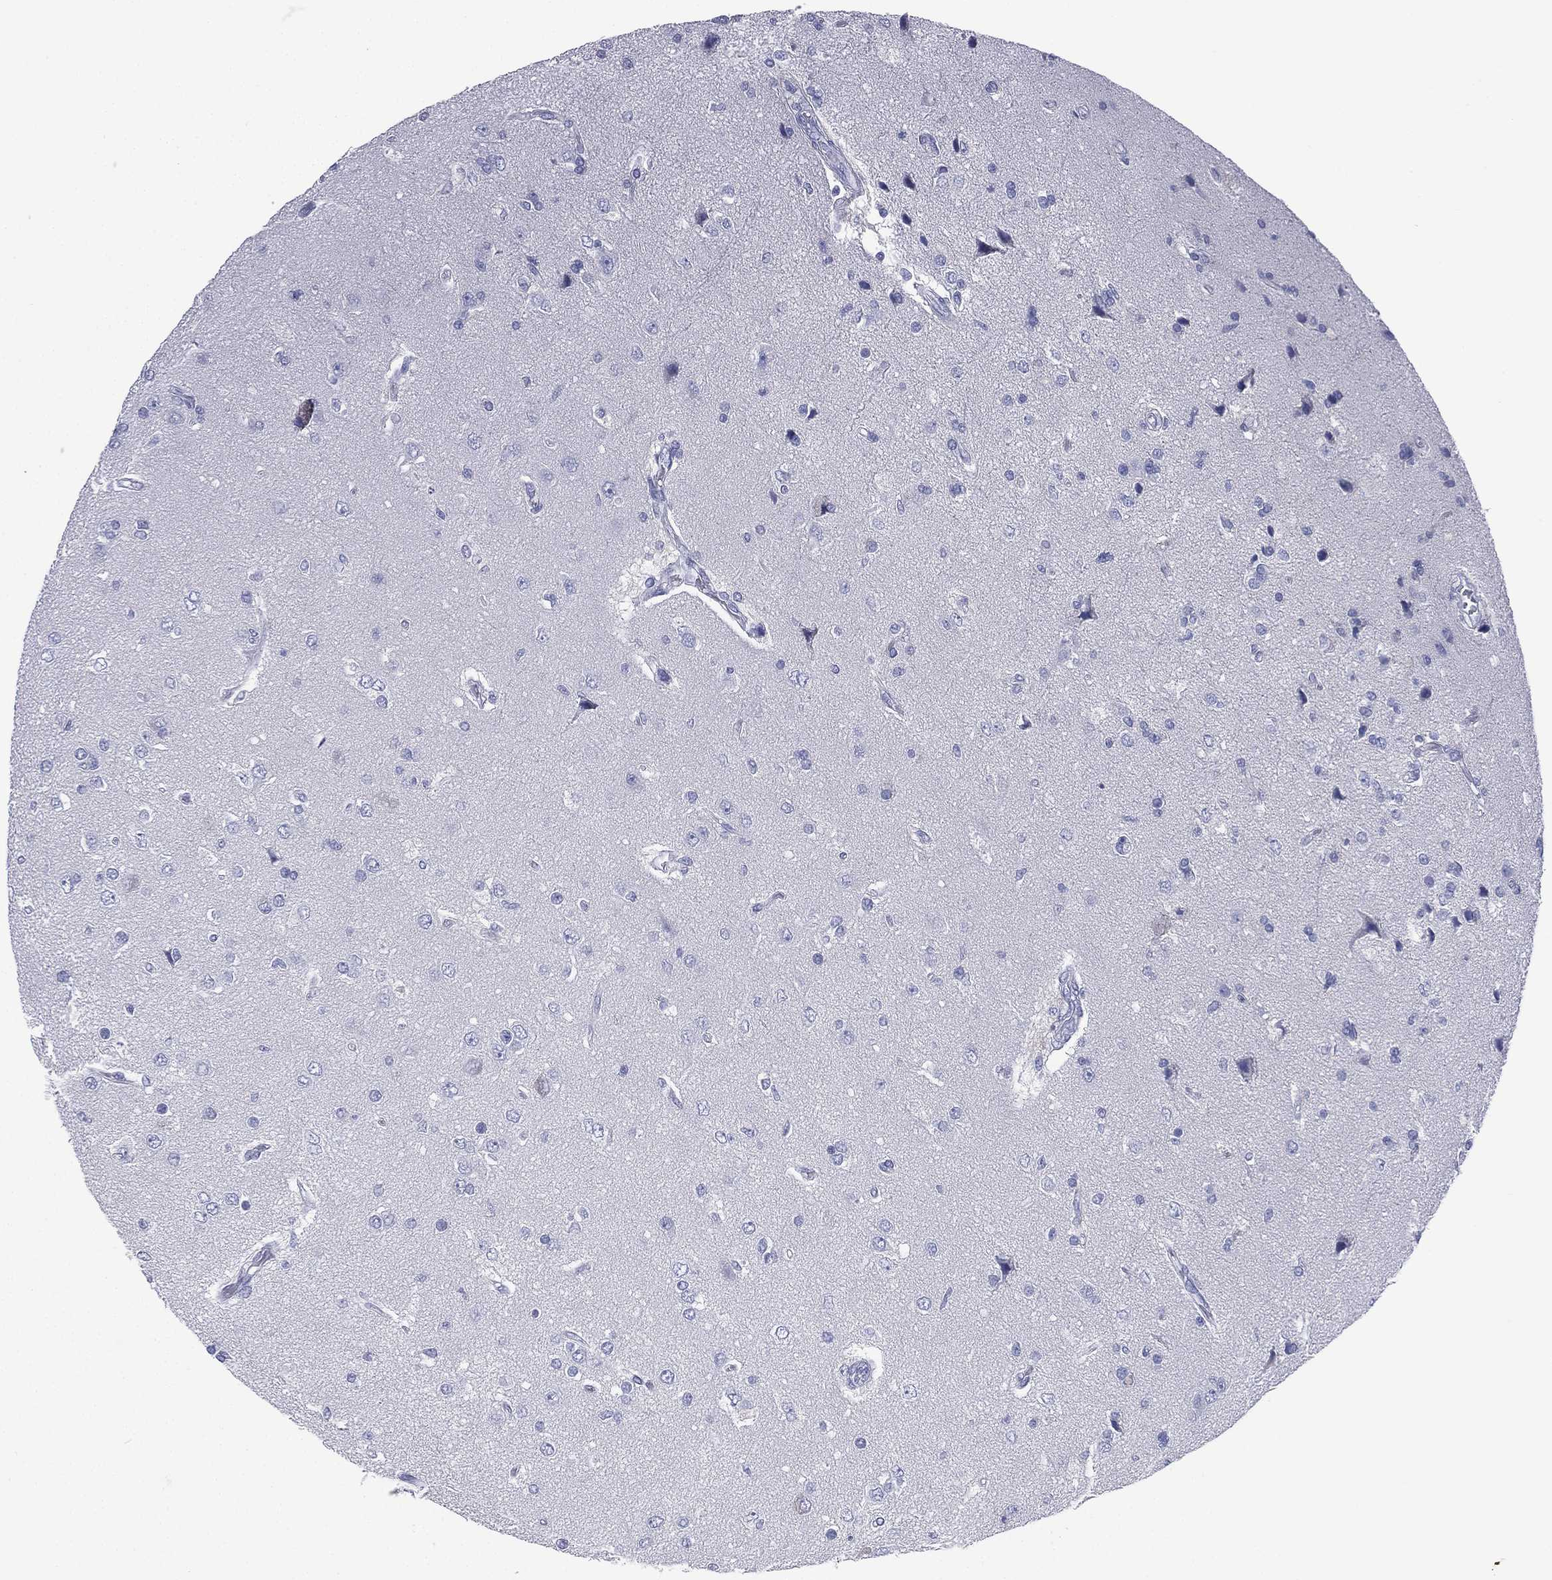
{"staining": {"intensity": "negative", "quantity": "none", "location": "none"}, "tissue": "glioma", "cell_type": "Tumor cells", "image_type": "cancer", "snomed": [{"axis": "morphology", "description": "Glioma, malignant, High grade"}, {"axis": "topography", "description": "Brain"}], "caption": "Protein analysis of glioma reveals no significant positivity in tumor cells.", "gene": "FCER2", "patient": {"sex": "male", "age": 56}}